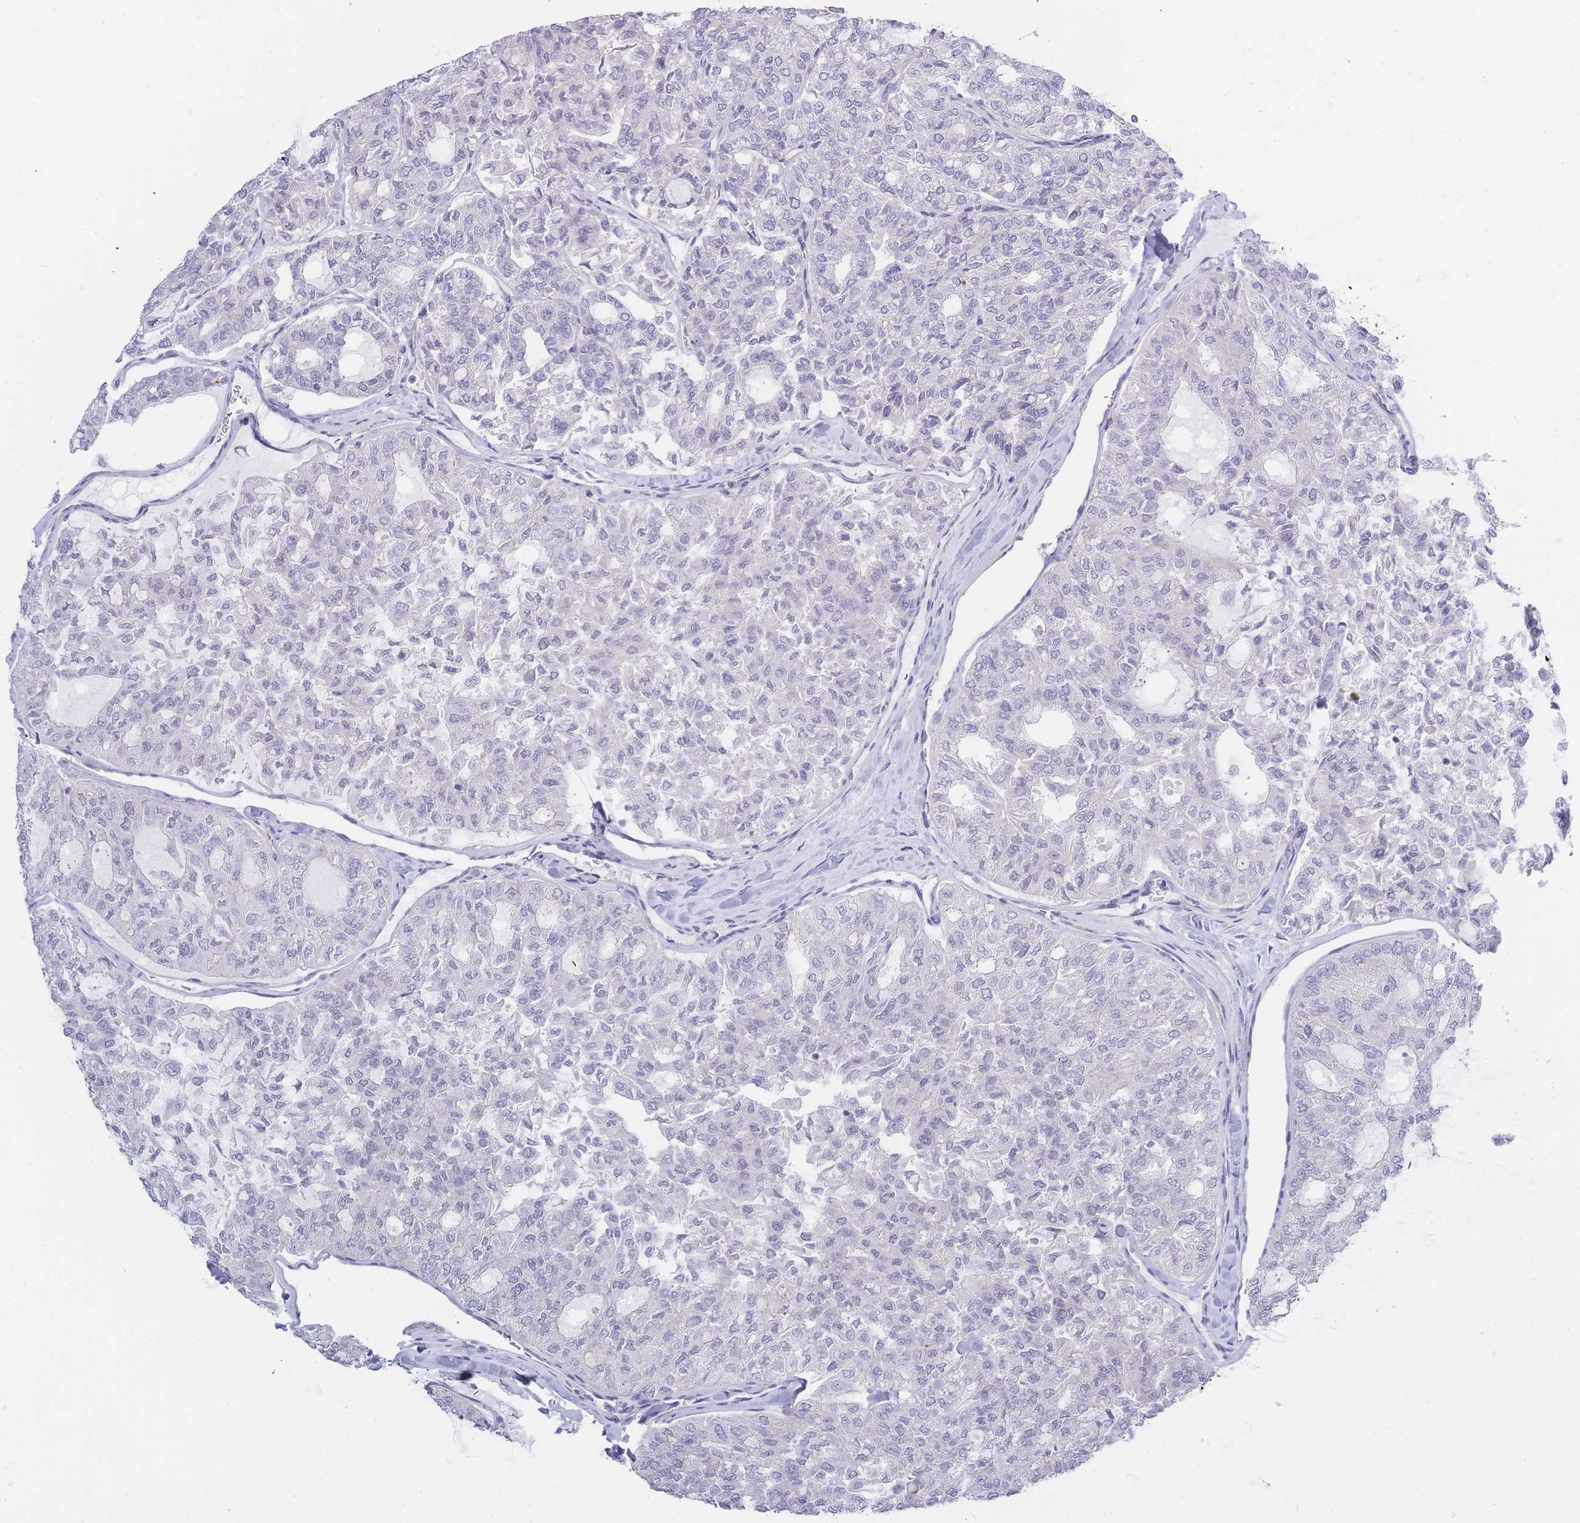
{"staining": {"intensity": "negative", "quantity": "none", "location": "none"}, "tissue": "thyroid cancer", "cell_type": "Tumor cells", "image_type": "cancer", "snomed": [{"axis": "morphology", "description": "Follicular adenoma carcinoma, NOS"}, {"axis": "topography", "description": "Thyroid gland"}], "caption": "Tumor cells show no significant staining in thyroid follicular adenoma carcinoma. (DAB (3,3'-diaminobenzidine) IHC with hematoxylin counter stain).", "gene": "C19orf25", "patient": {"sex": "male", "age": 75}}